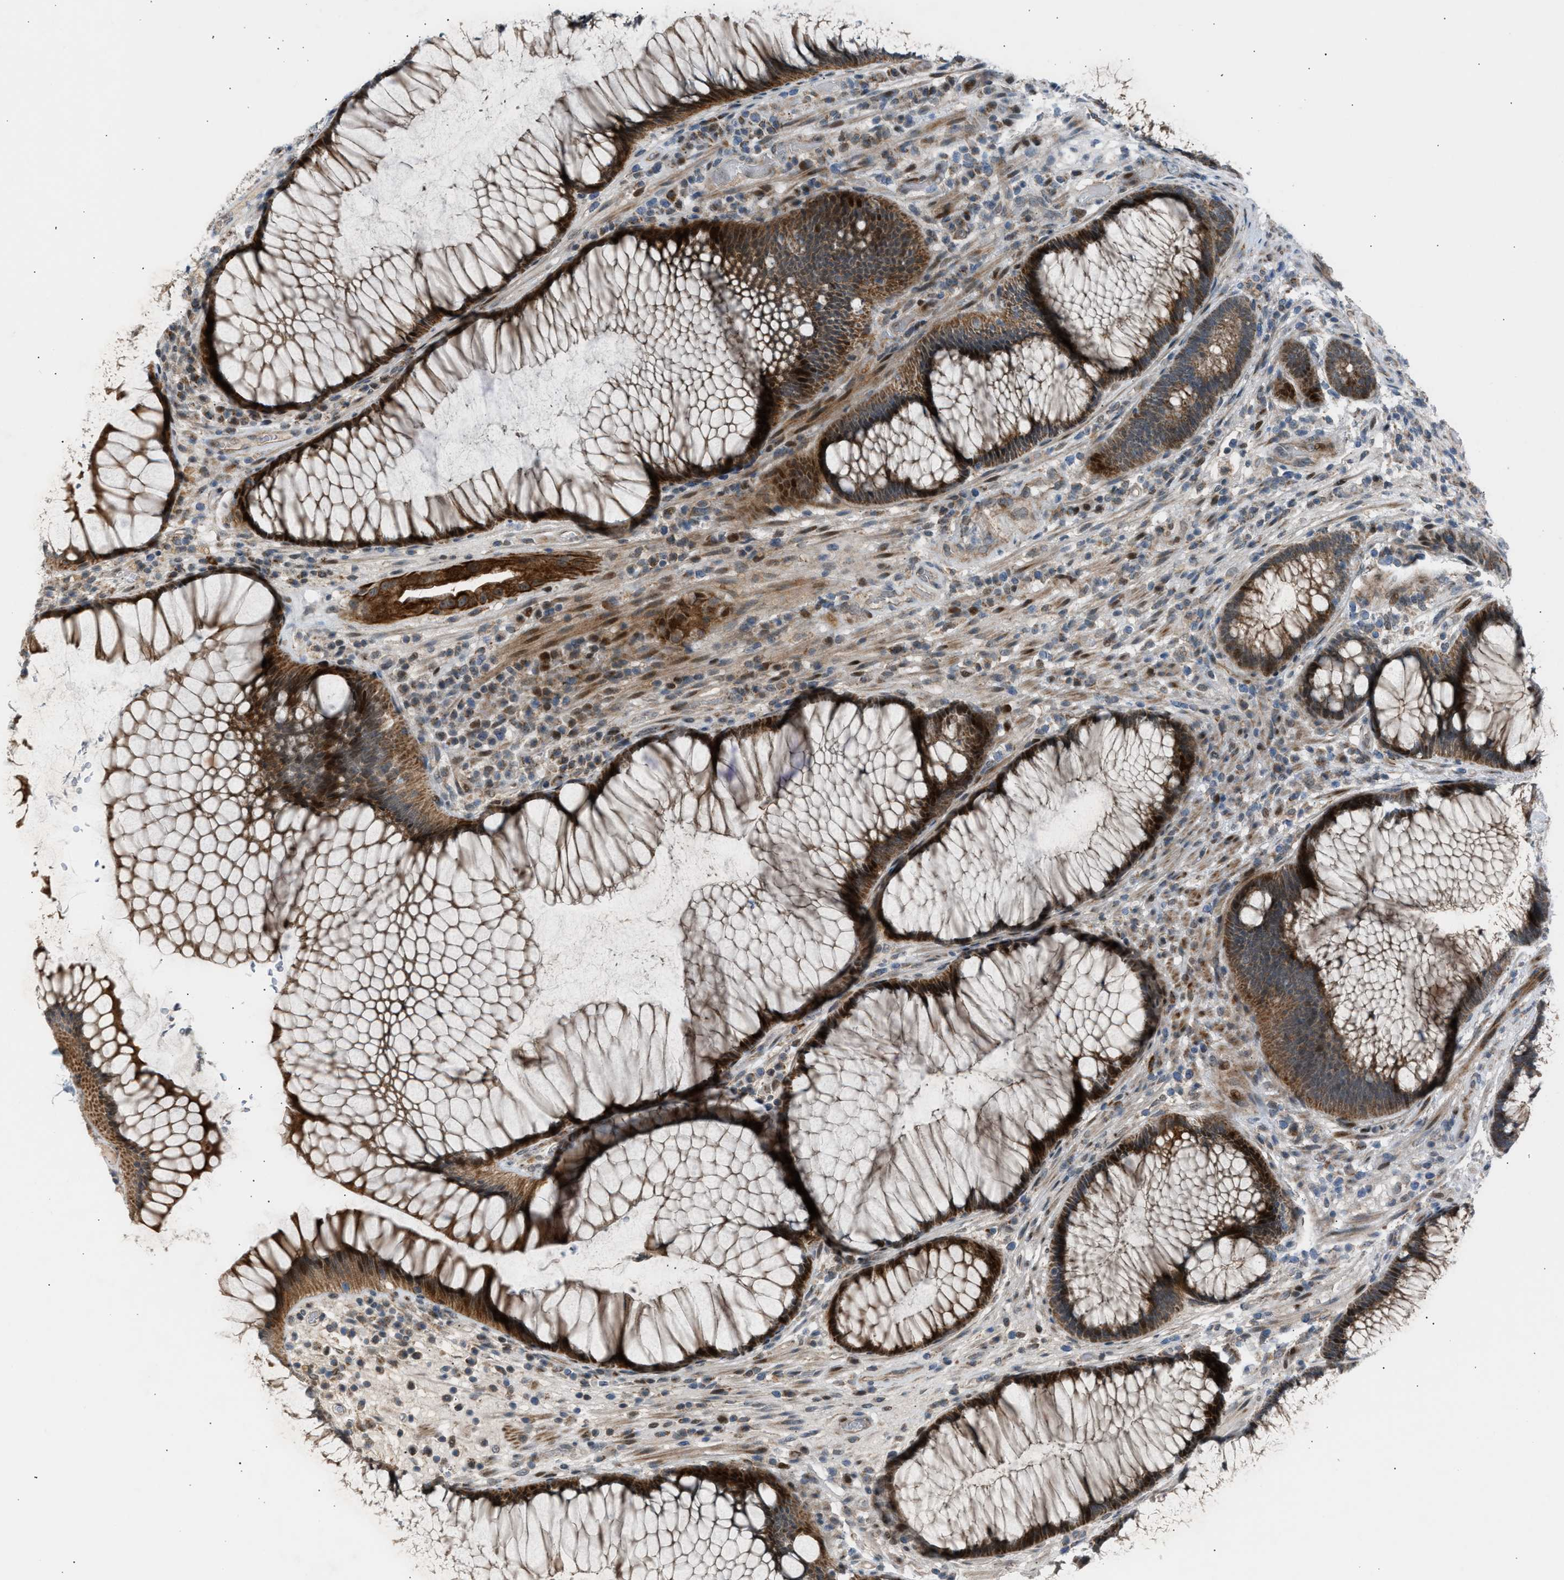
{"staining": {"intensity": "moderate", "quantity": ">75%", "location": "cytoplasmic/membranous,nuclear"}, "tissue": "rectum", "cell_type": "Glandular cells", "image_type": "normal", "snomed": [{"axis": "morphology", "description": "Normal tissue, NOS"}, {"axis": "topography", "description": "Rectum"}], "caption": "Immunohistochemistry (DAB (3,3'-diaminobenzidine)) staining of unremarkable rectum displays moderate cytoplasmic/membranous,nuclear protein staining in approximately >75% of glandular cells.", "gene": "VPS41", "patient": {"sex": "male", "age": 51}}